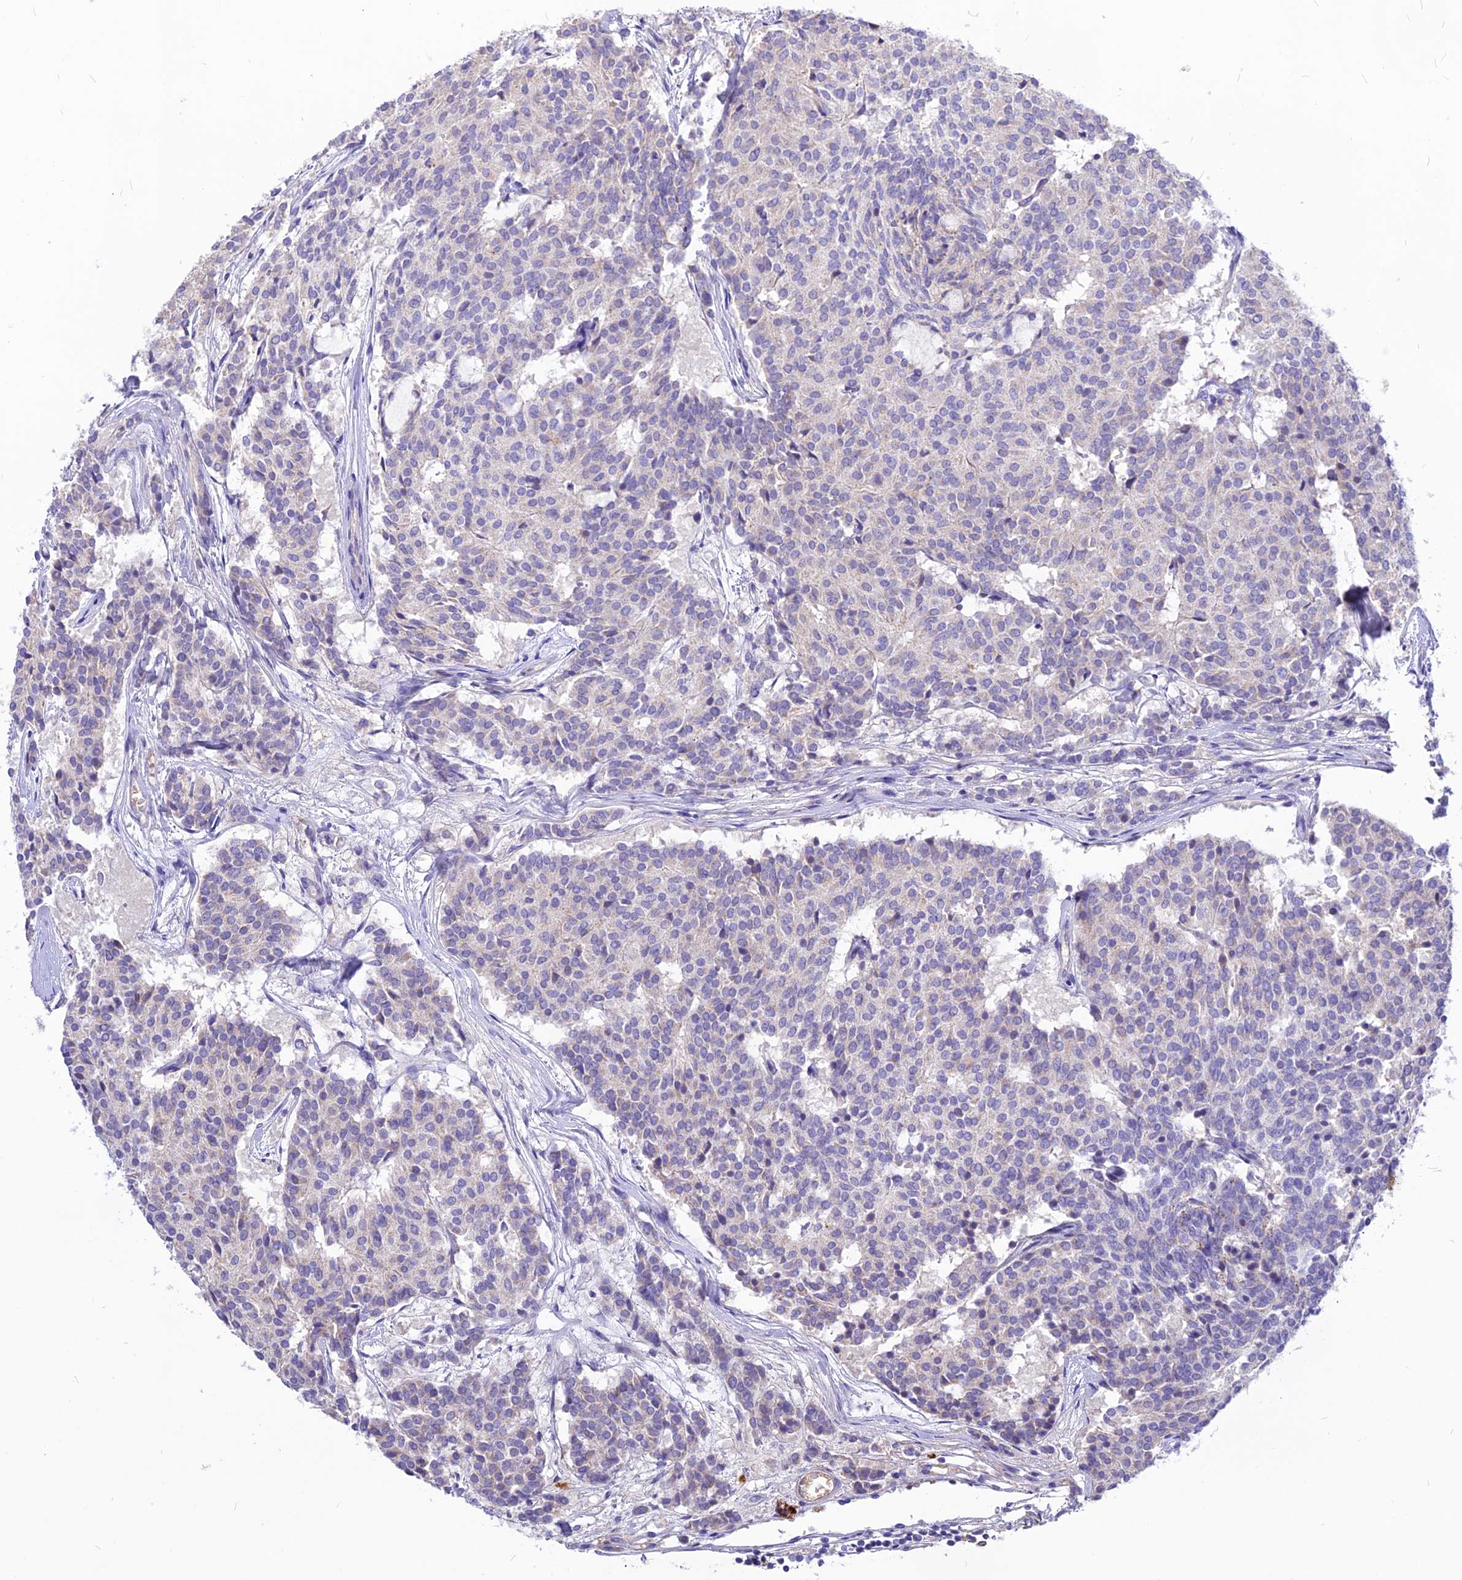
{"staining": {"intensity": "negative", "quantity": "none", "location": "none"}, "tissue": "carcinoid", "cell_type": "Tumor cells", "image_type": "cancer", "snomed": [{"axis": "morphology", "description": "Carcinoid, malignant, NOS"}, {"axis": "topography", "description": "Pancreas"}], "caption": "Micrograph shows no protein staining in tumor cells of carcinoid (malignant) tissue. (Stains: DAB immunohistochemistry (IHC) with hematoxylin counter stain, Microscopy: brightfield microscopy at high magnification).", "gene": "CZIB", "patient": {"sex": "female", "age": 54}}